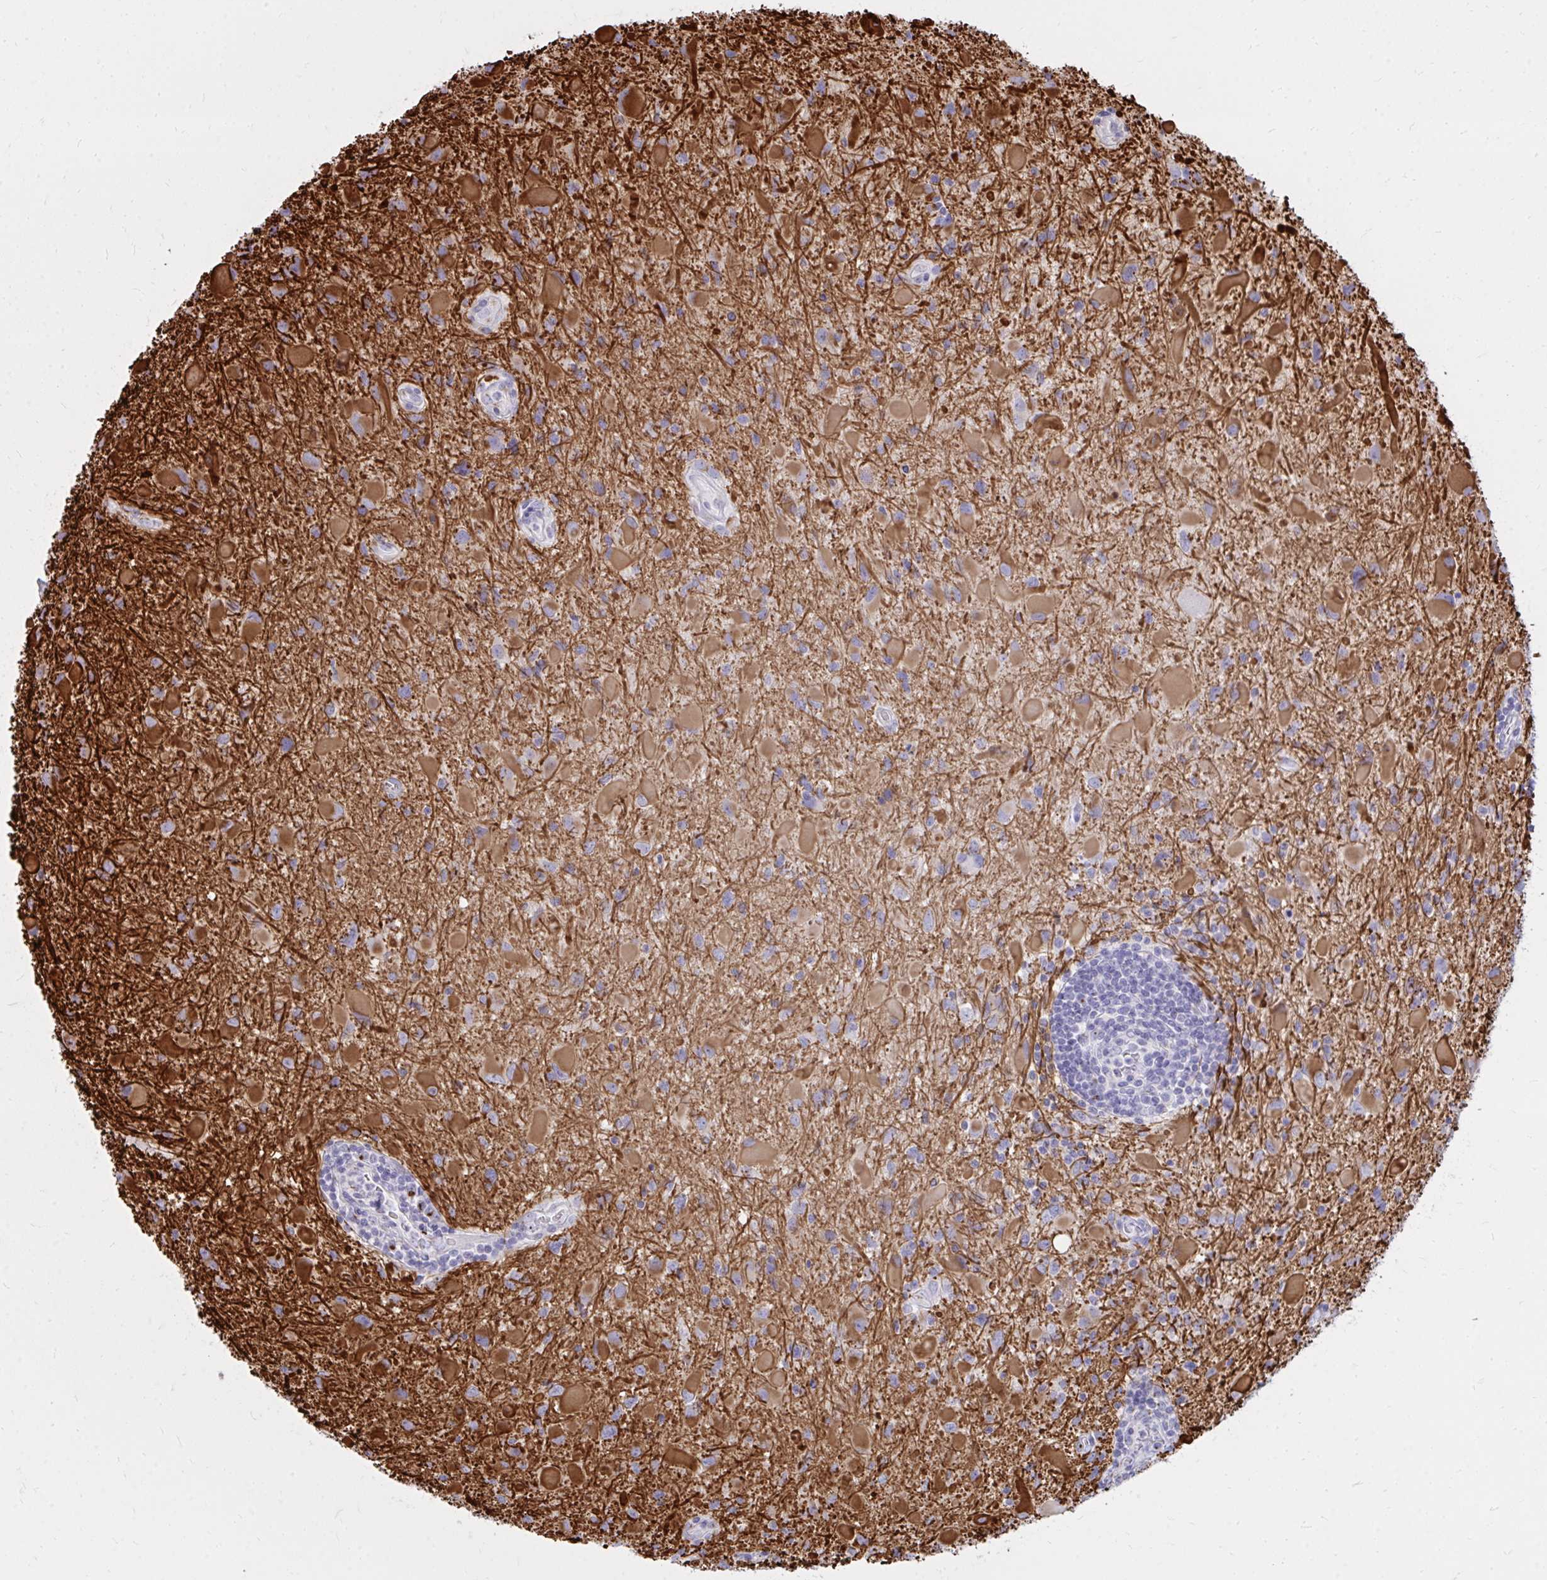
{"staining": {"intensity": "moderate", "quantity": "25%-75%", "location": "cytoplasmic/membranous"}, "tissue": "glioma", "cell_type": "Tumor cells", "image_type": "cancer", "snomed": [{"axis": "morphology", "description": "Glioma, malignant, Low grade"}, {"axis": "topography", "description": "Brain"}], "caption": "The photomicrograph shows immunohistochemical staining of malignant glioma (low-grade). There is moderate cytoplasmic/membranous expression is identified in about 25%-75% of tumor cells.", "gene": "RAB6B", "patient": {"sex": "female", "age": 32}}